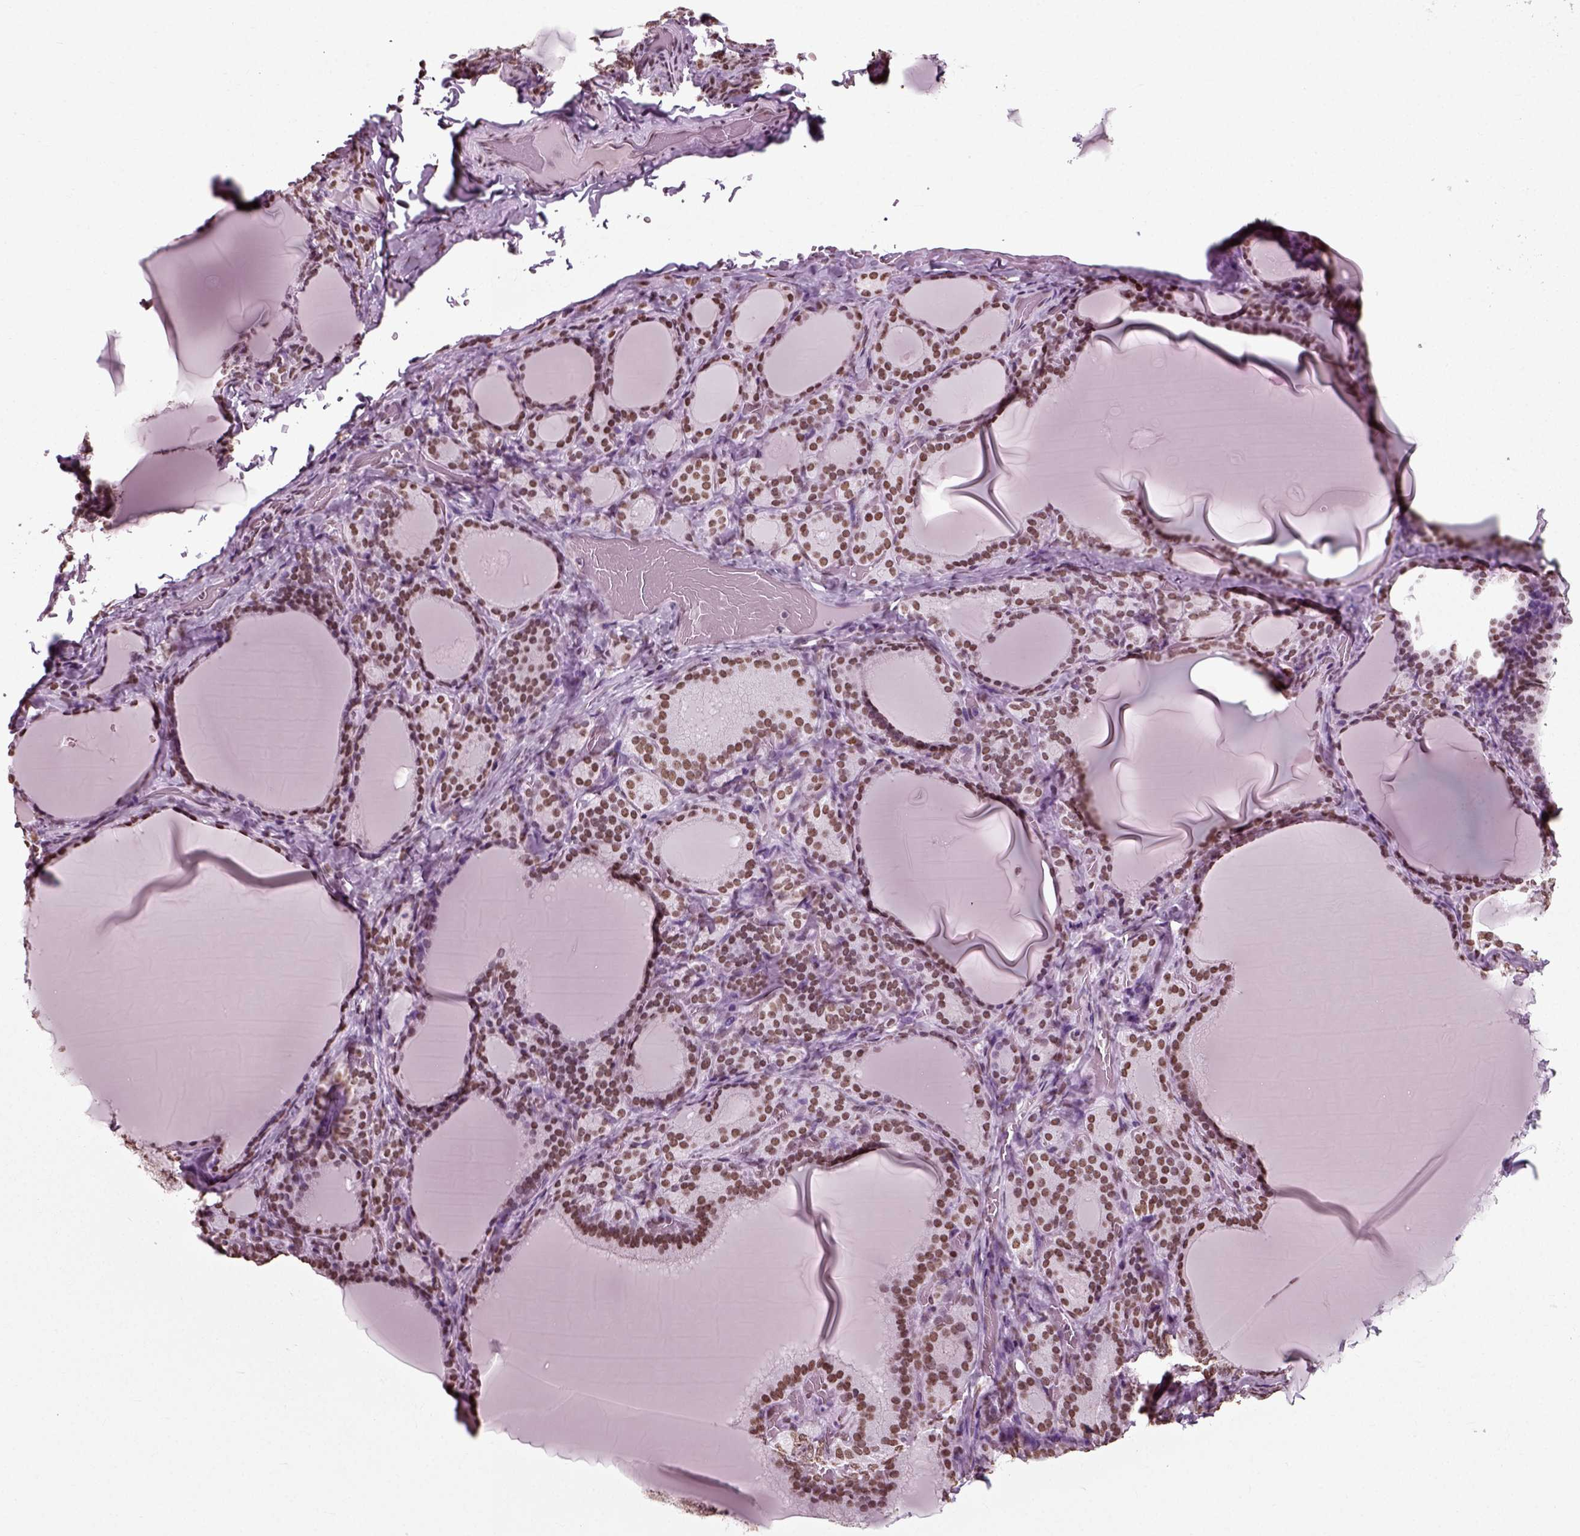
{"staining": {"intensity": "moderate", "quantity": ">75%", "location": "nuclear"}, "tissue": "thyroid gland", "cell_type": "Glandular cells", "image_type": "normal", "snomed": [{"axis": "morphology", "description": "Normal tissue, NOS"}, {"axis": "morphology", "description": "Hyperplasia, NOS"}, {"axis": "topography", "description": "Thyroid gland"}], "caption": "Immunohistochemistry (IHC) of benign thyroid gland shows medium levels of moderate nuclear positivity in about >75% of glandular cells.", "gene": "POLR1H", "patient": {"sex": "female", "age": 27}}